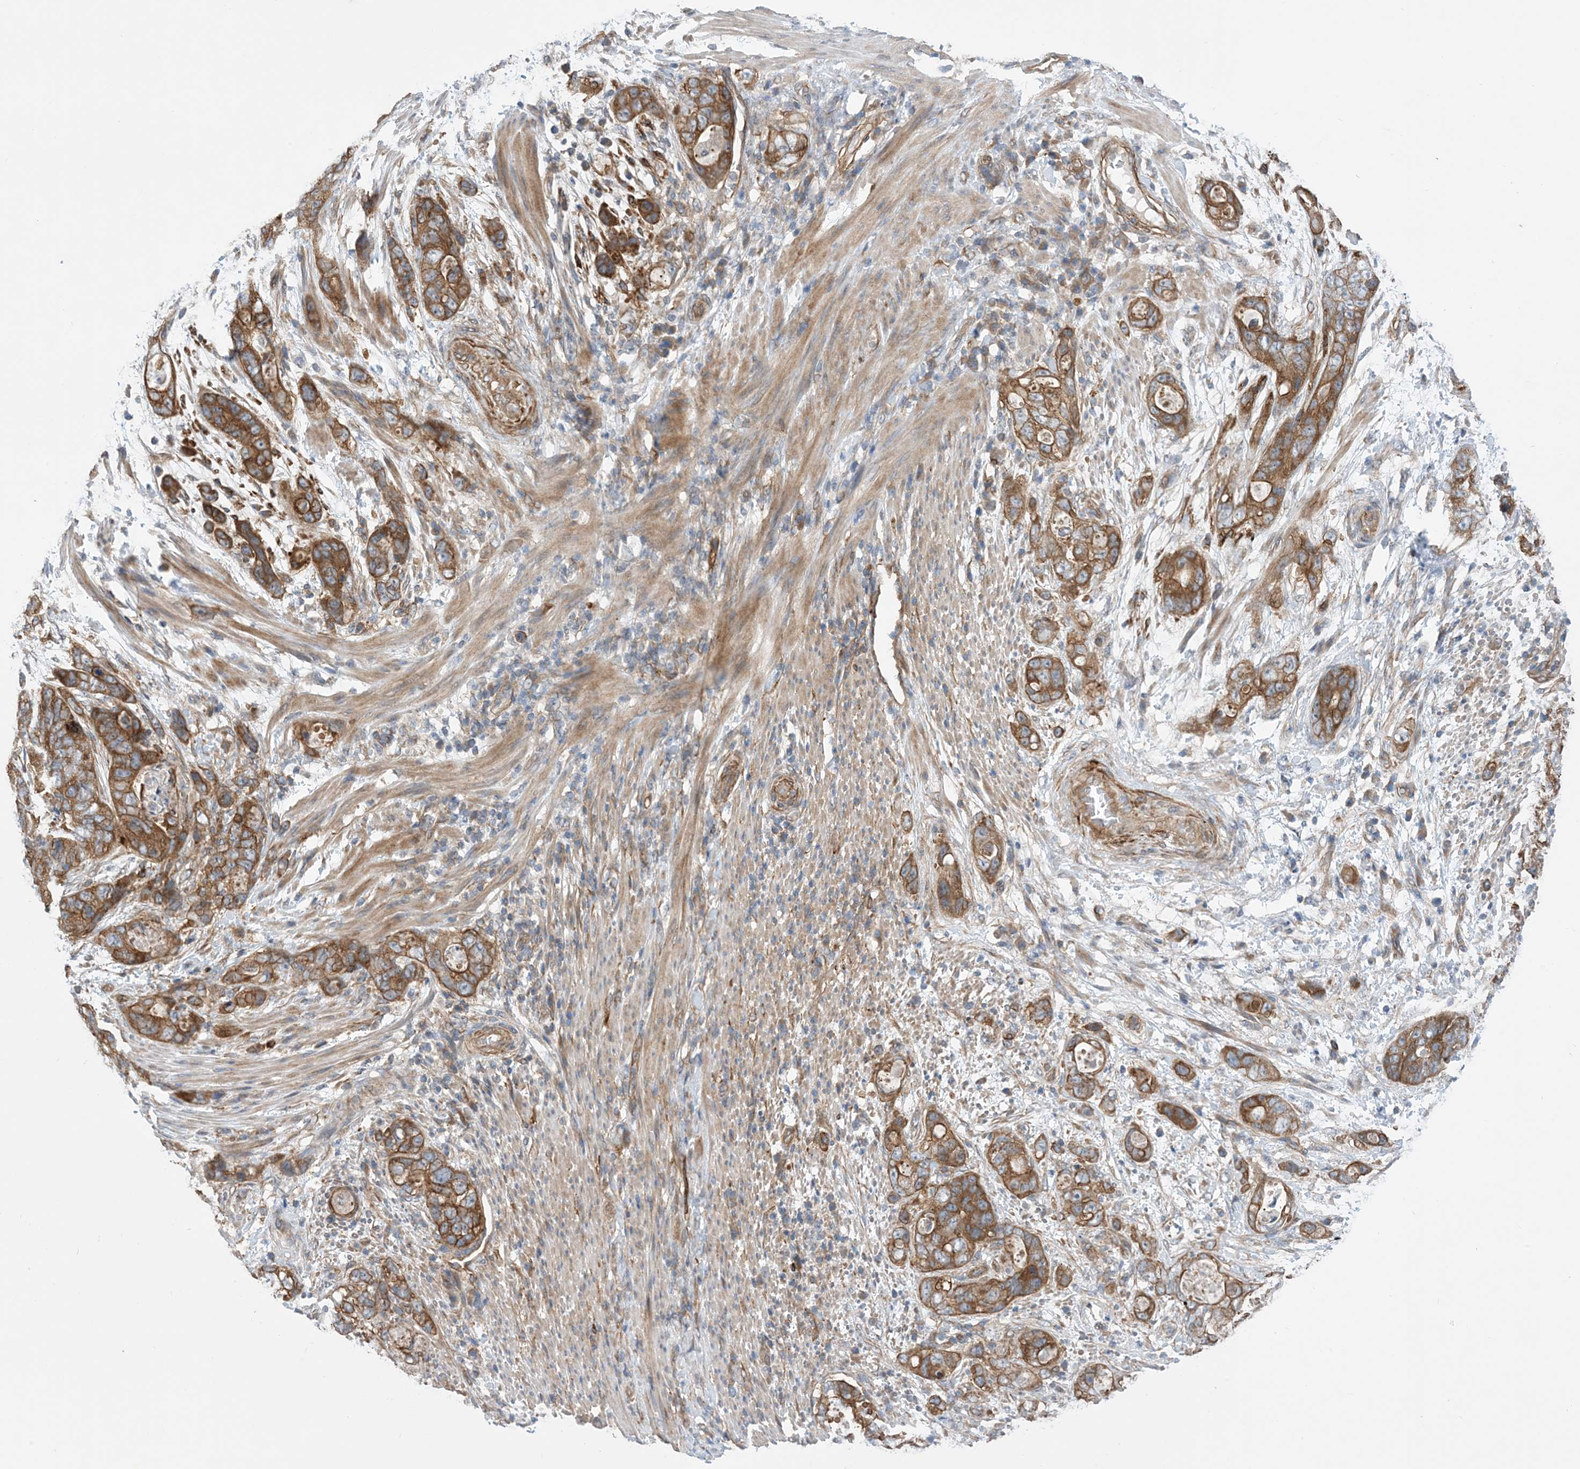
{"staining": {"intensity": "strong", "quantity": ">75%", "location": "cytoplasmic/membranous"}, "tissue": "stomach cancer", "cell_type": "Tumor cells", "image_type": "cancer", "snomed": [{"axis": "morphology", "description": "Adenocarcinoma, NOS"}, {"axis": "topography", "description": "Stomach"}], "caption": "Human stomach cancer stained for a protein (brown) exhibits strong cytoplasmic/membranous positive positivity in approximately >75% of tumor cells.", "gene": "EHBP1", "patient": {"sex": "female", "age": 89}}